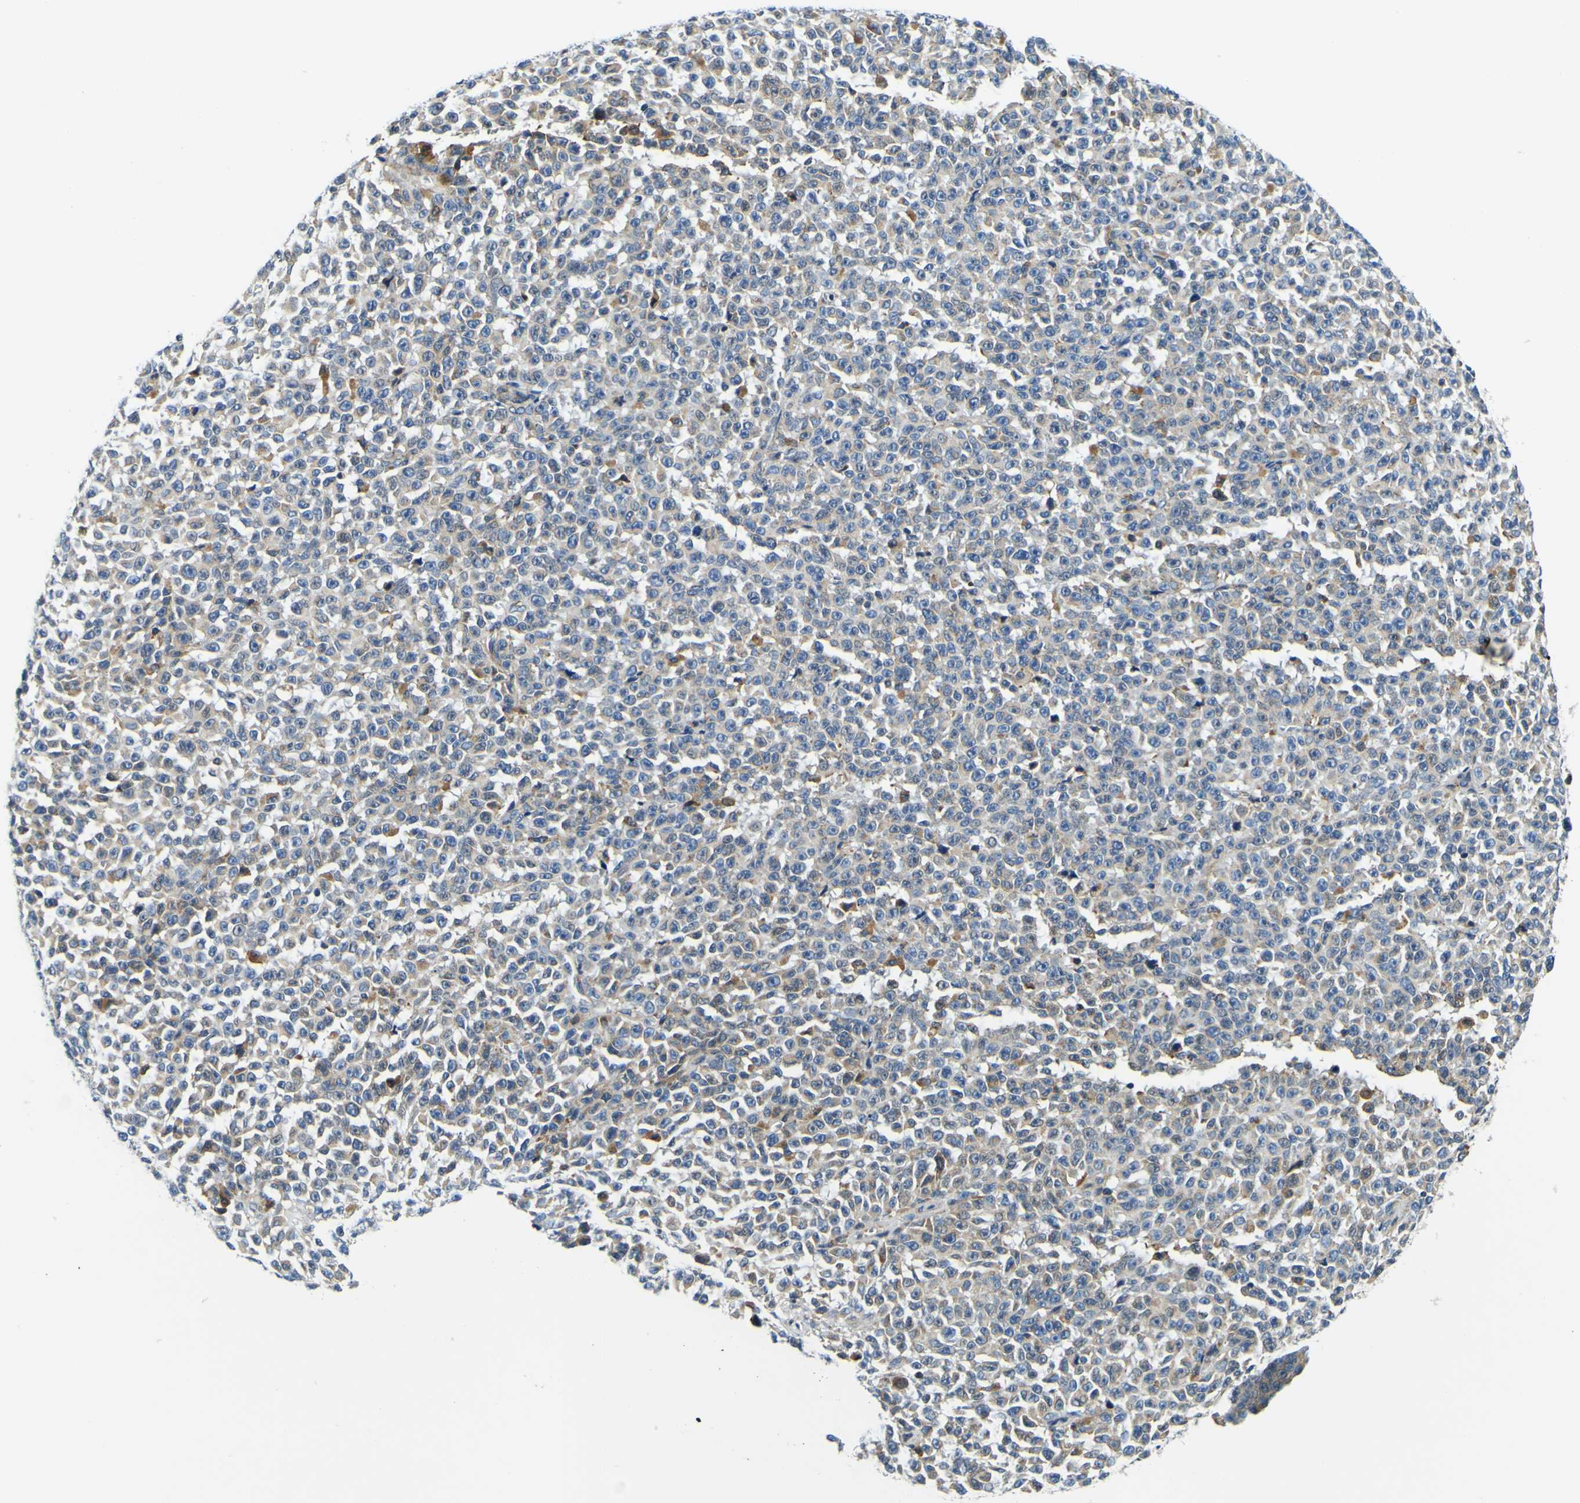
{"staining": {"intensity": "weak", "quantity": "<25%", "location": "cytoplasmic/membranous"}, "tissue": "melanoma", "cell_type": "Tumor cells", "image_type": "cancer", "snomed": [{"axis": "morphology", "description": "Malignant melanoma, NOS"}, {"axis": "topography", "description": "Skin"}], "caption": "IHC of melanoma demonstrates no expression in tumor cells.", "gene": "NLRP3", "patient": {"sex": "female", "age": 82}}